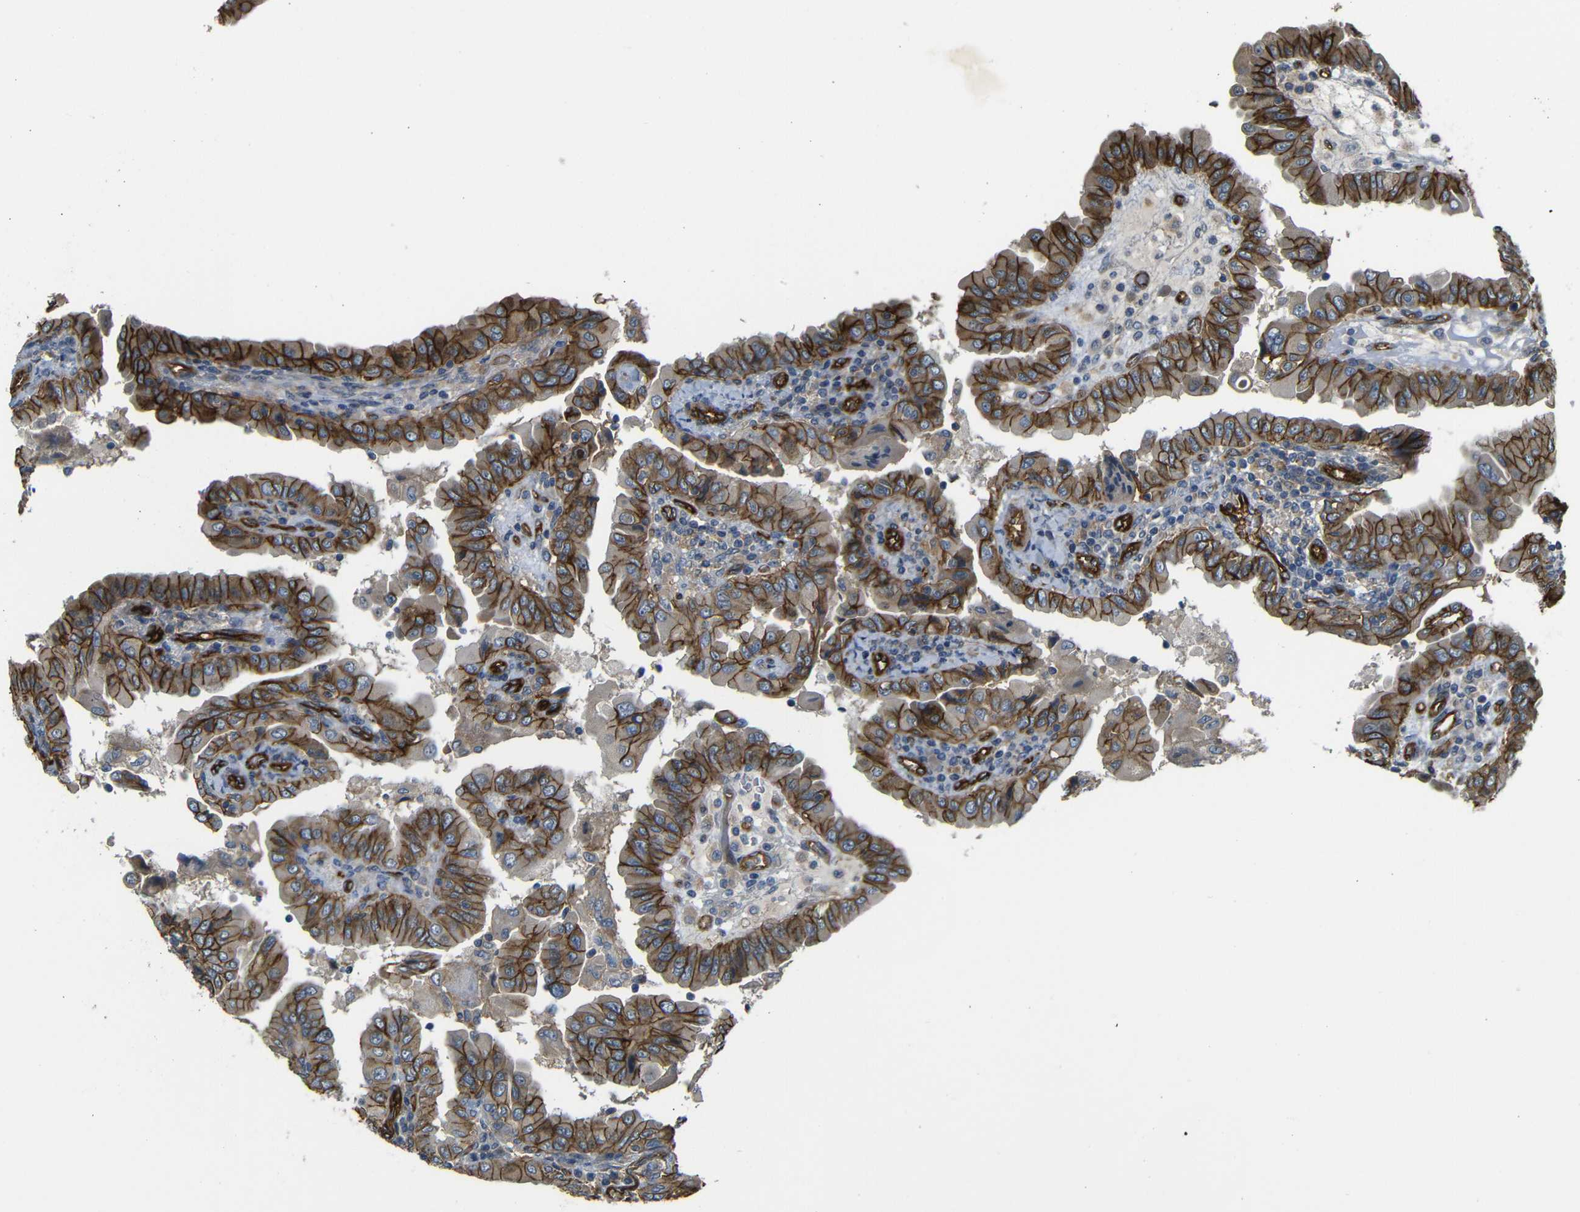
{"staining": {"intensity": "strong", "quantity": ">75%", "location": "cytoplasmic/membranous"}, "tissue": "thyroid cancer", "cell_type": "Tumor cells", "image_type": "cancer", "snomed": [{"axis": "morphology", "description": "Papillary adenocarcinoma, NOS"}, {"axis": "topography", "description": "Thyroid gland"}], "caption": "Brown immunohistochemical staining in human thyroid cancer reveals strong cytoplasmic/membranous expression in approximately >75% of tumor cells. The staining is performed using DAB brown chromogen to label protein expression. The nuclei are counter-stained blue using hematoxylin.", "gene": "RELL1", "patient": {"sex": "male", "age": 33}}